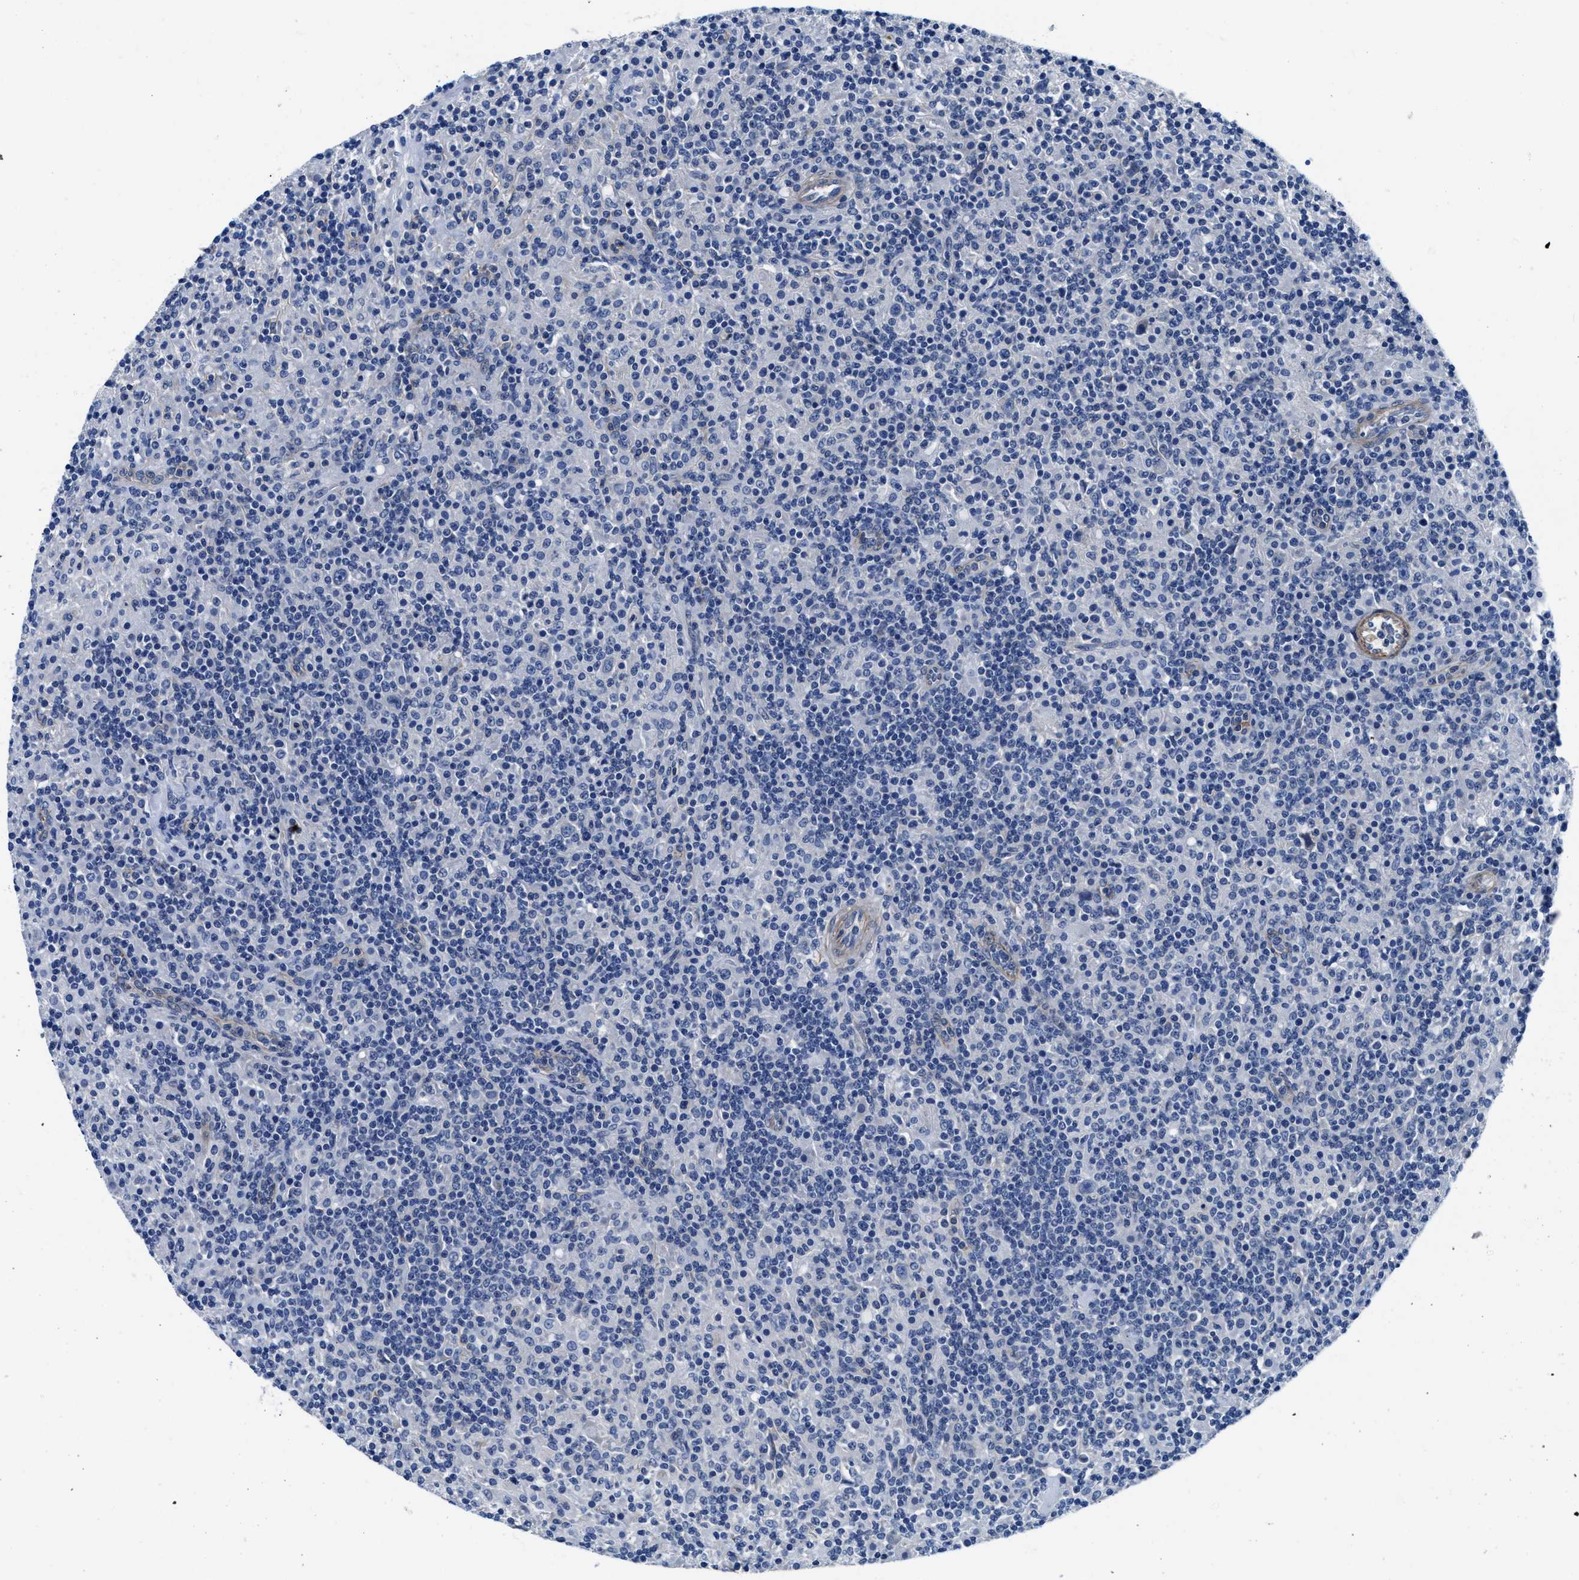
{"staining": {"intensity": "negative", "quantity": "none", "location": "none"}, "tissue": "lymphoma", "cell_type": "Tumor cells", "image_type": "cancer", "snomed": [{"axis": "morphology", "description": "Hodgkin's disease, NOS"}, {"axis": "topography", "description": "Lymph node"}], "caption": "An image of human lymphoma is negative for staining in tumor cells. (Stains: DAB (3,3'-diaminobenzidine) IHC with hematoxylin counter stain, Microscopy: brightfield microscopy at high magnification).", "gene": "PARG", "patient": {"sex": "male", "age": 70}}